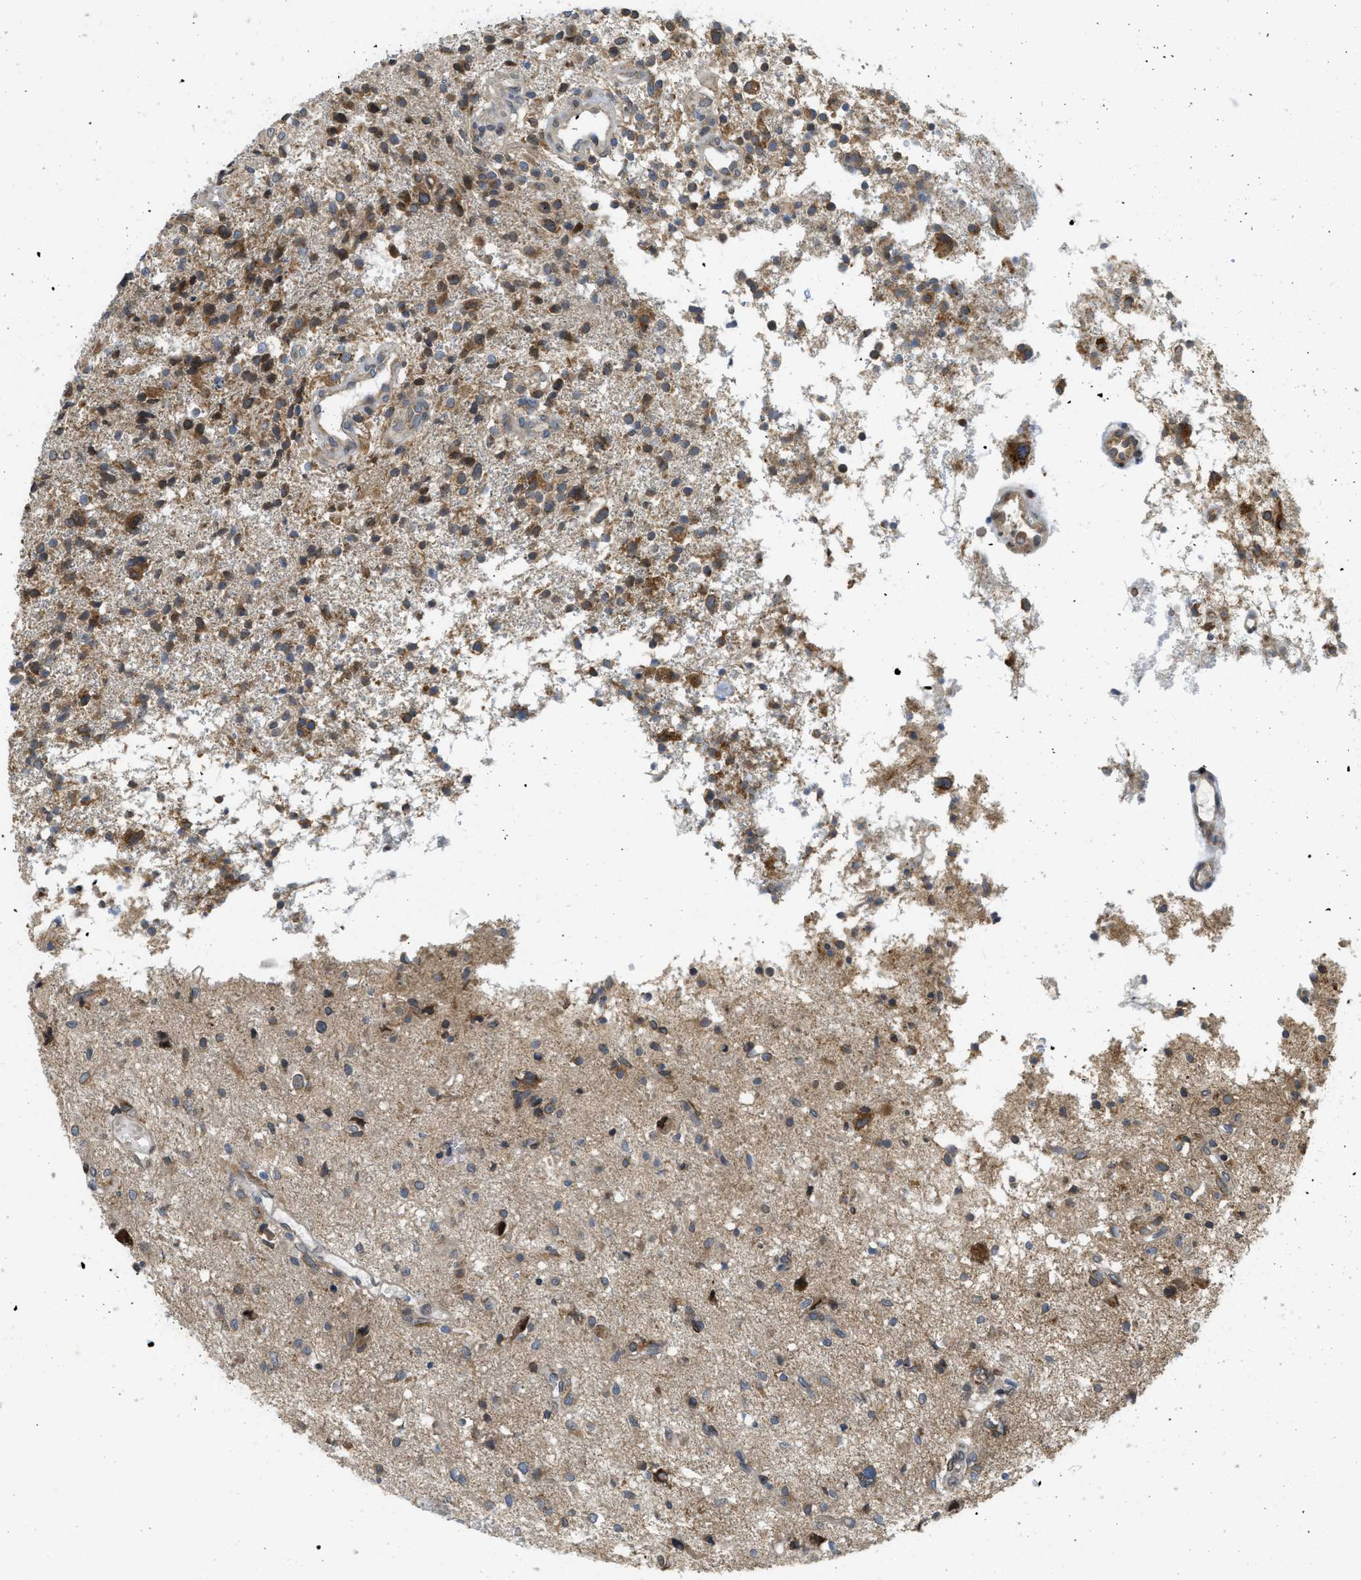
{"staining": {"intensity": "moderate", "quantity": "25%-75%", "location": "cytoplasmic/membranous"}, "tissue": "glioma", "cell_type": "Tumor cells", "image_type": "cancer", "snomed": [{"axis": "morphology", "description": "Glioma, malignant, High grade"}, {"axis": "topography", "description": "Brain"}], "caption": "Tumor cells demonstrate medium levels of moderate cytoplasmic/membranous positivity in about 25%-75% of cells in glioma. The staining is performed using DAB brown chromogen to label protein expression. The nuclei are counter-stained blue using hematoxylin.", "gene": "EIF2AK3", "patient": {"sex": "female", "age": 59}}